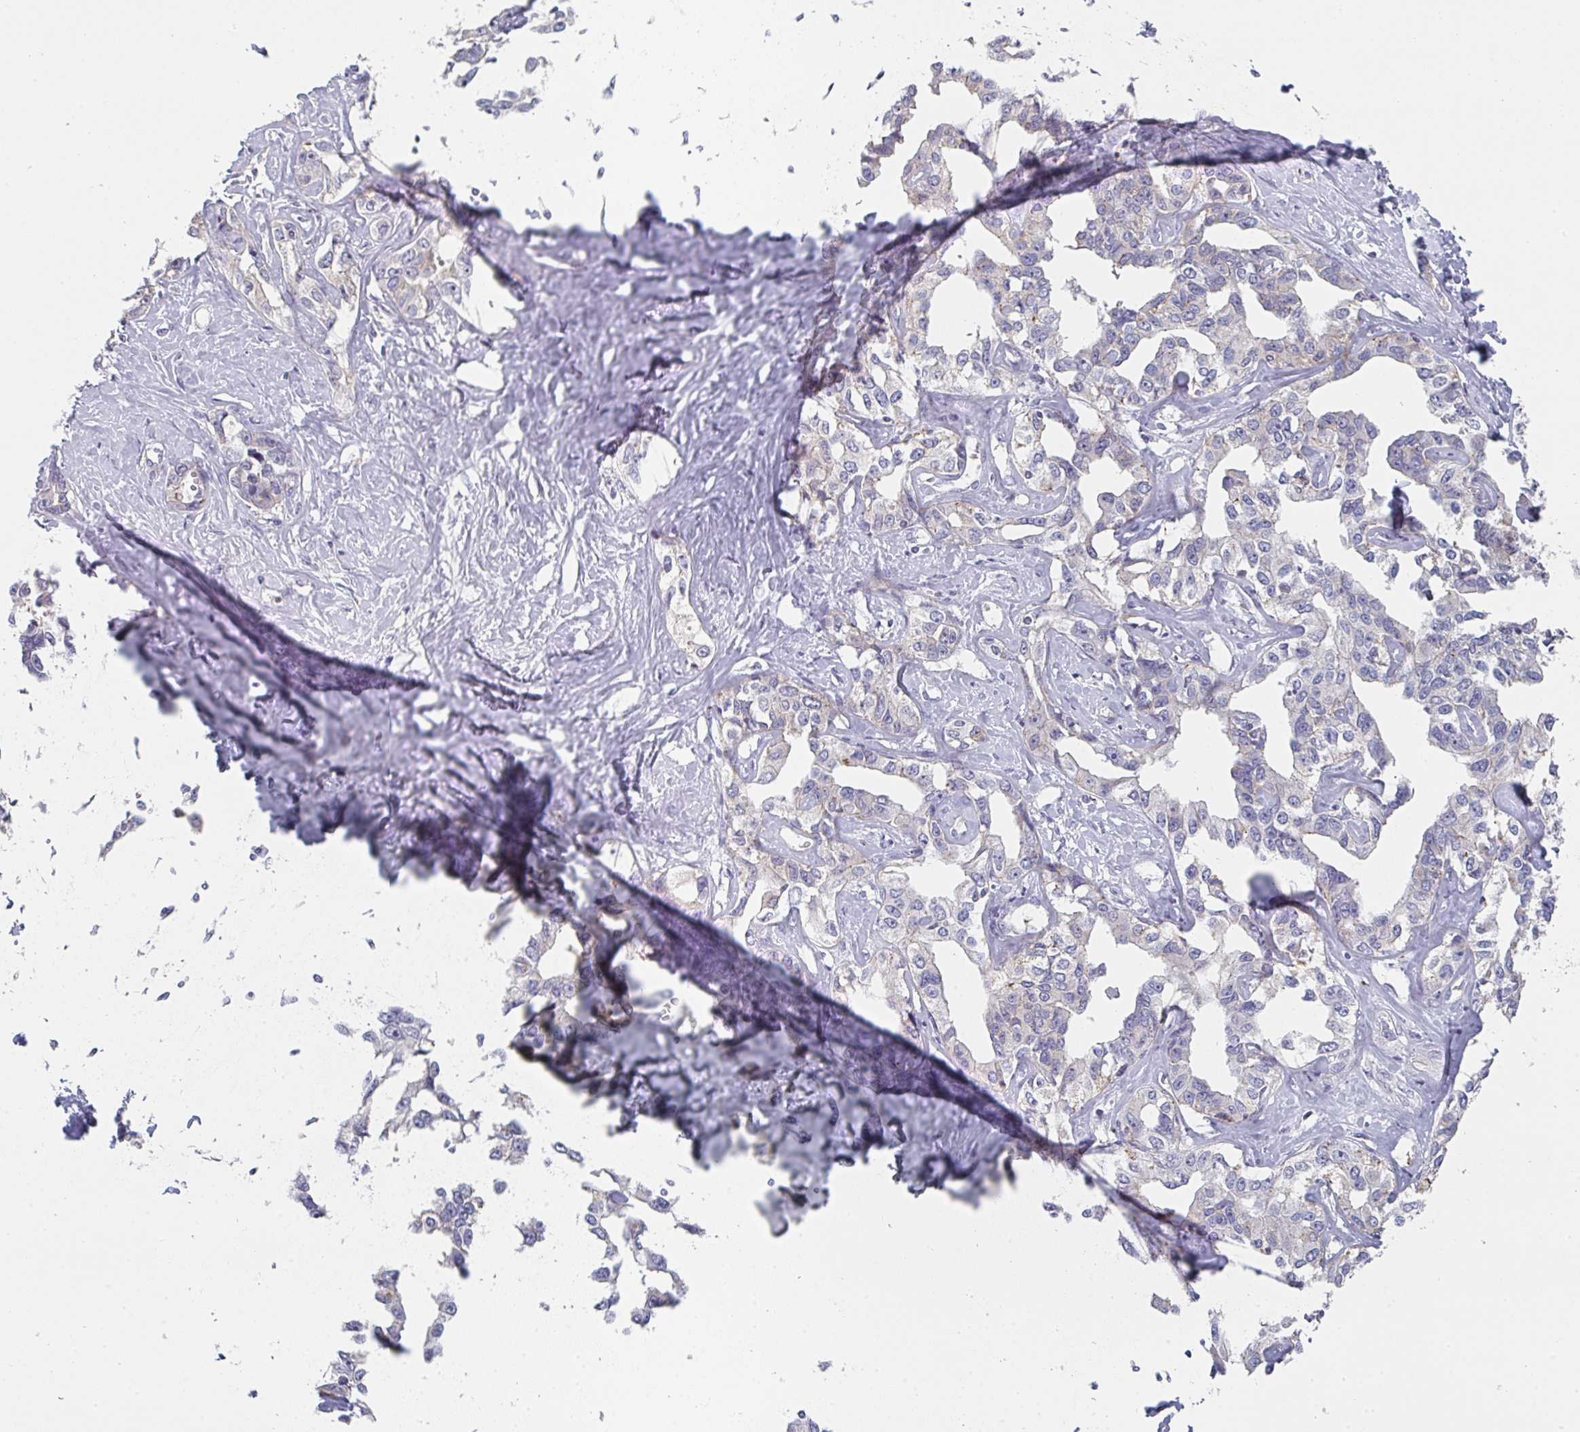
{"staining": {"intensity": "negative", "quantity": "none", "location": "none"}, "tissue": "liver cancer", "cell_type": "Tumor cells", "image_type": "cancer", "snomed": [{"axis": "morphology", "description": "Cholangiocarcinoma"}, {"axis": "topography", "description": "Liver"}], "caption": "Tumor cells show no significant protein expression in liver cancer (cholangiocarcinoma). (DAB (3,3'-diaminobenzidine) IHC visualized using brightfield microscopy, high magnification).", "gene": "CHMP5", "patient": {"sex": "male", "age": 59}}